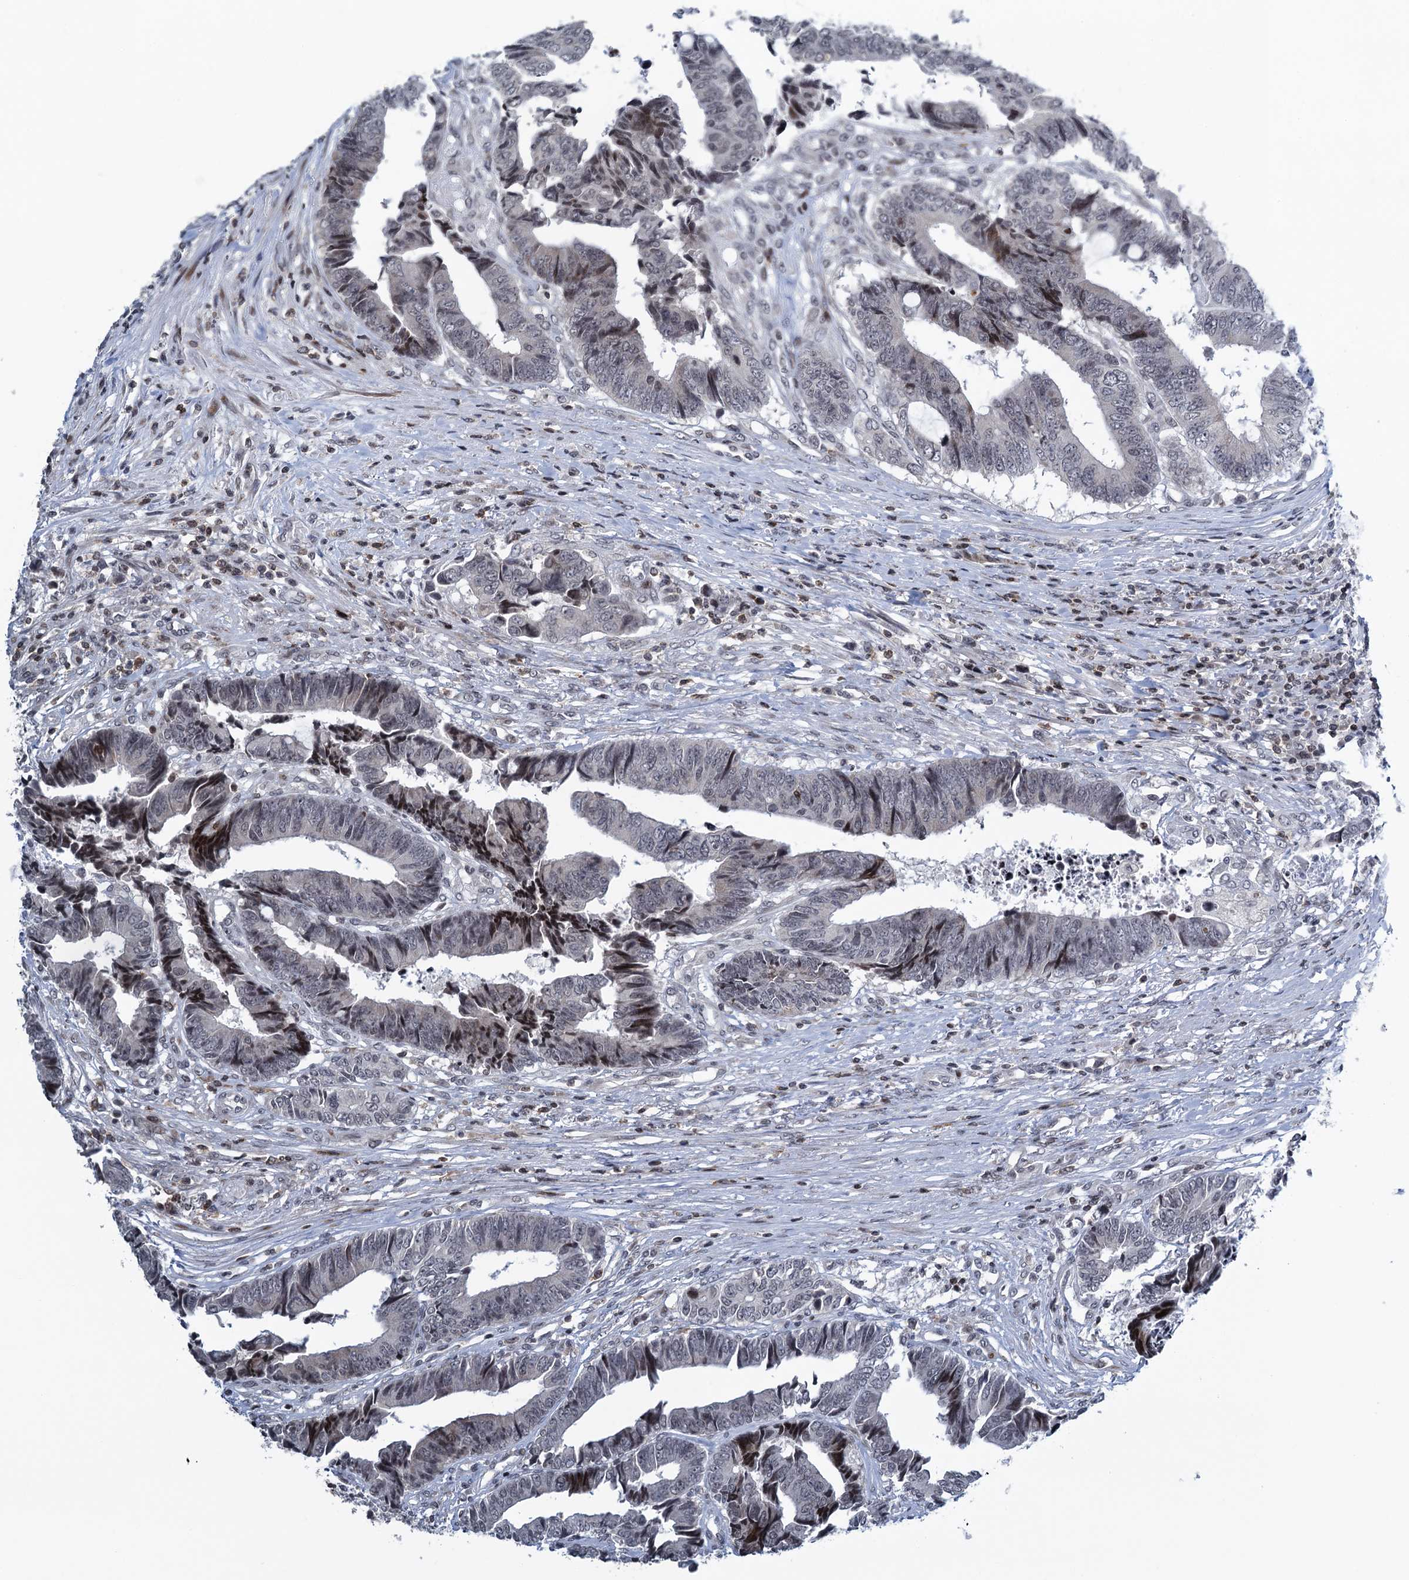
{"staining": {"intensity": "moderate", "quantity": "<25%", "location": "nuclear"}, "tissue": "colorectal cancer", "cell_type": "Tumor cells", "image_type": "cancer", "snomed": [{"axis": "morphology", "description": "Adenocarcinoma, NOS"}, {"axis": "topography", "description": "Rectum"}], "caption": "About <25% of tumor cells in colorectal adenocarcinoma display moderate nuclear protein positivity as visualized by brown immunohistochemical staining.", "gene": "FYB1", "patient": {"sex": "male", "age": 84}}